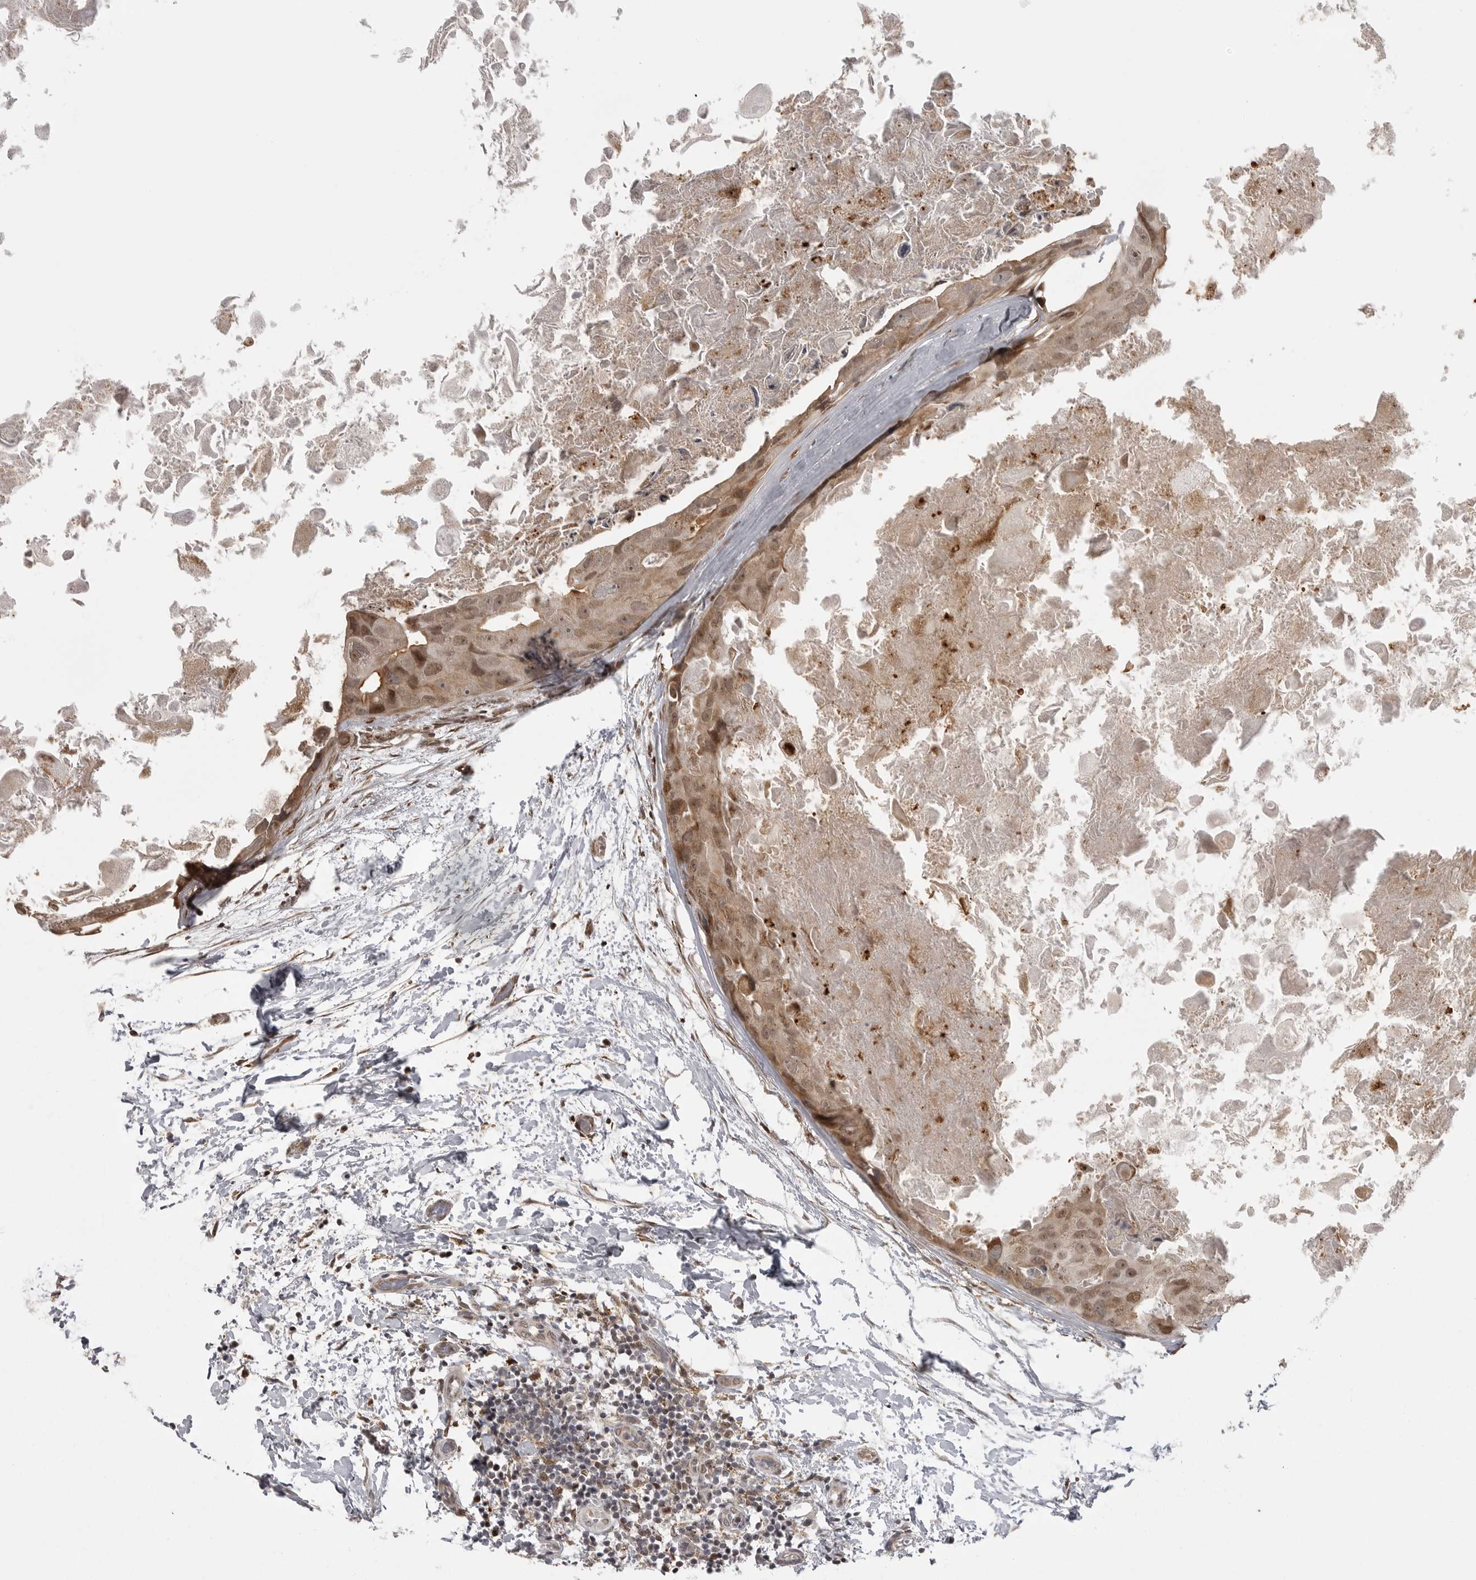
{"staining": {"intensity": "weak", "quantity": ">75%", "location": "nuclear"}, "tissue": "breast cancer", "cell_type": "Tumor cells", "image_type": "cancer", "snomed": [{"axis": "morphology", "description": "Duct carcinoma"}, {"axis": "topography", "description": "Breast"}], "caption": "Immunohistochemical staining of invasive ductal carcinoma (breast) reveals low levels of weak nuclear expression in approximately >75% of tumor cells.", "gene": "ISG20L2", "patient": {"sex": "female", "age": 62}}